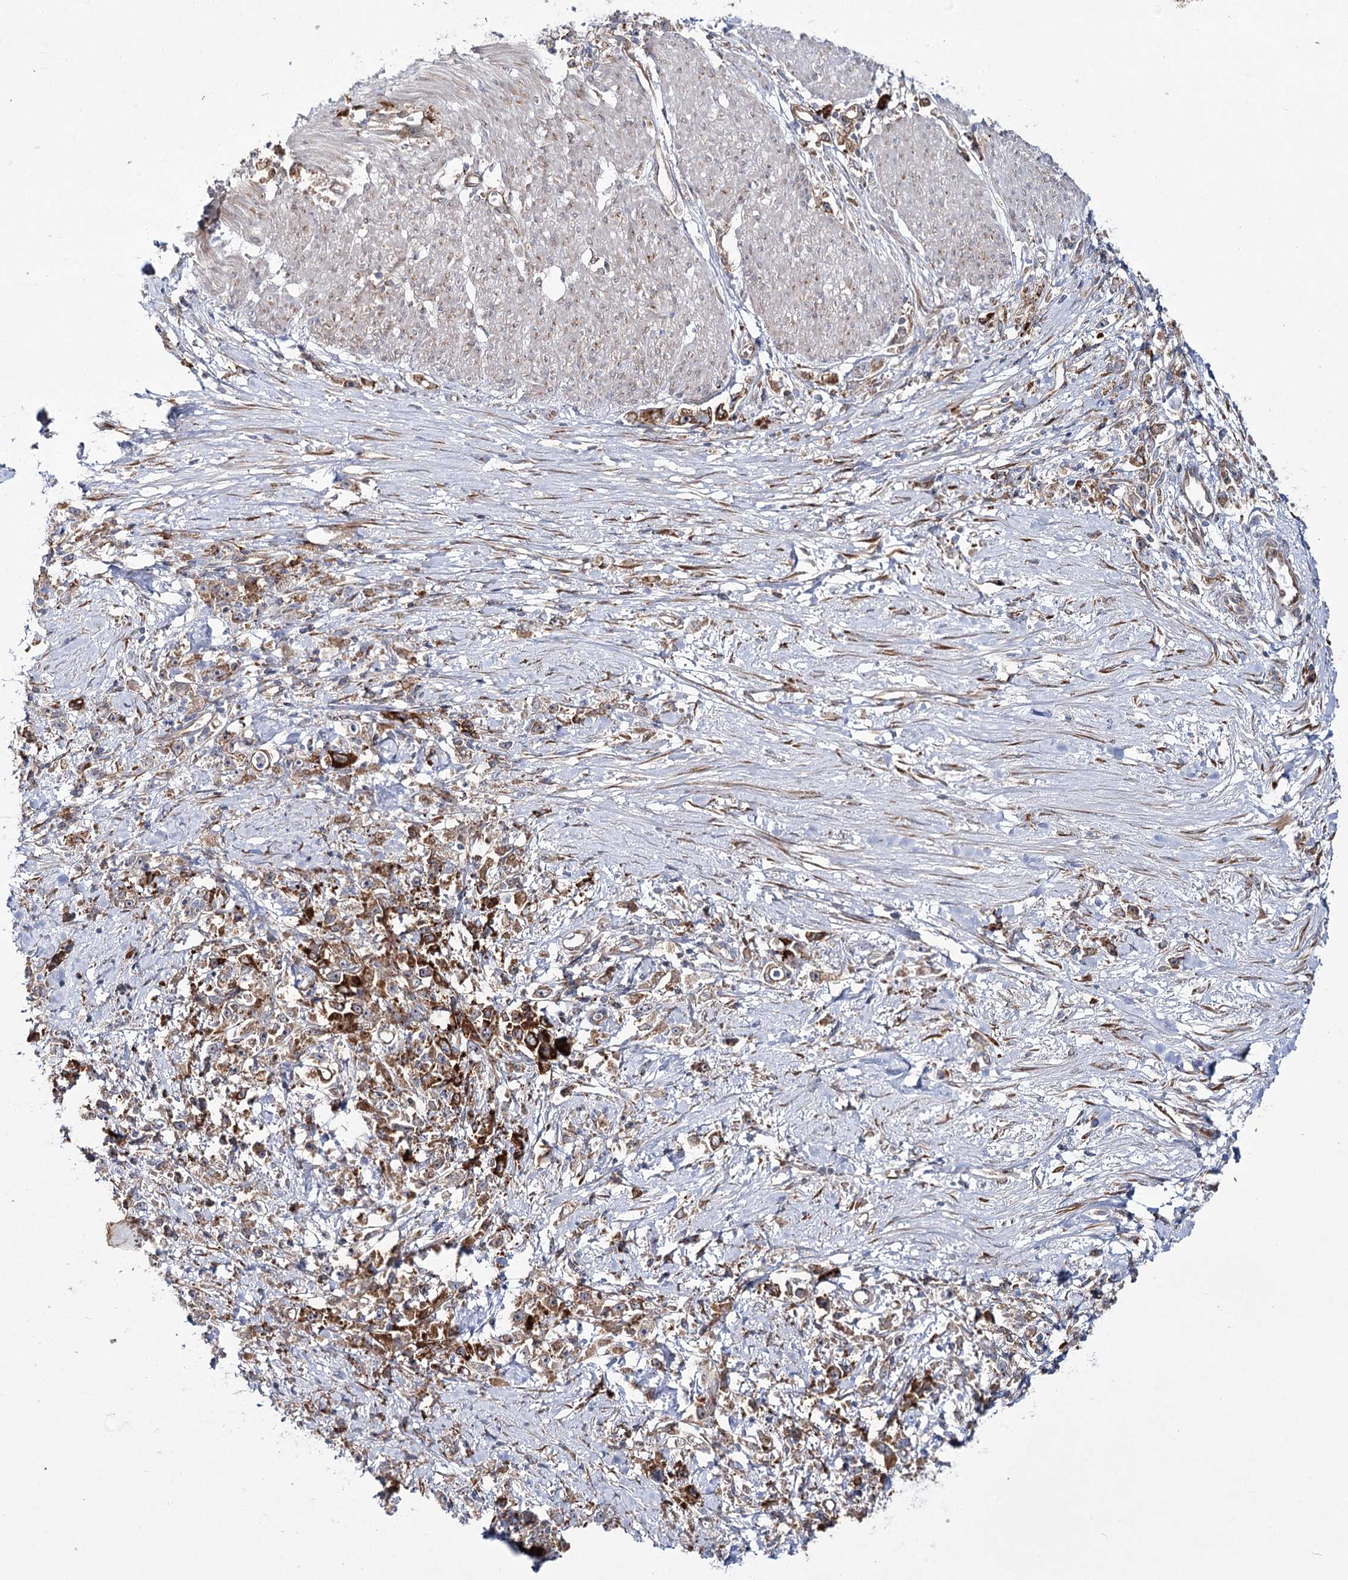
{"staining": {"intensity": "strong", "quantity": "25%-75%", "location": "cytoplasmic/membranous"}, "tissue": "stomach cancer", "cell_type": "Tumor cells", "image_type": "cancer", "snomed": [{"axis": "morphology", "description": "Adenocarcinoma, NOS"}, {"axis": "topography", "description": "Stomach"}], "caption": "IHC (DAB (3,3'-diaminobenzidine)) staining of stomach adenocarcinoma reveals strong cytoplasmic/membranous protein expression in about 25%-75% of tumor cells.", "gene": "VWA2", "patient": {"sex": "female", "age": 59}}